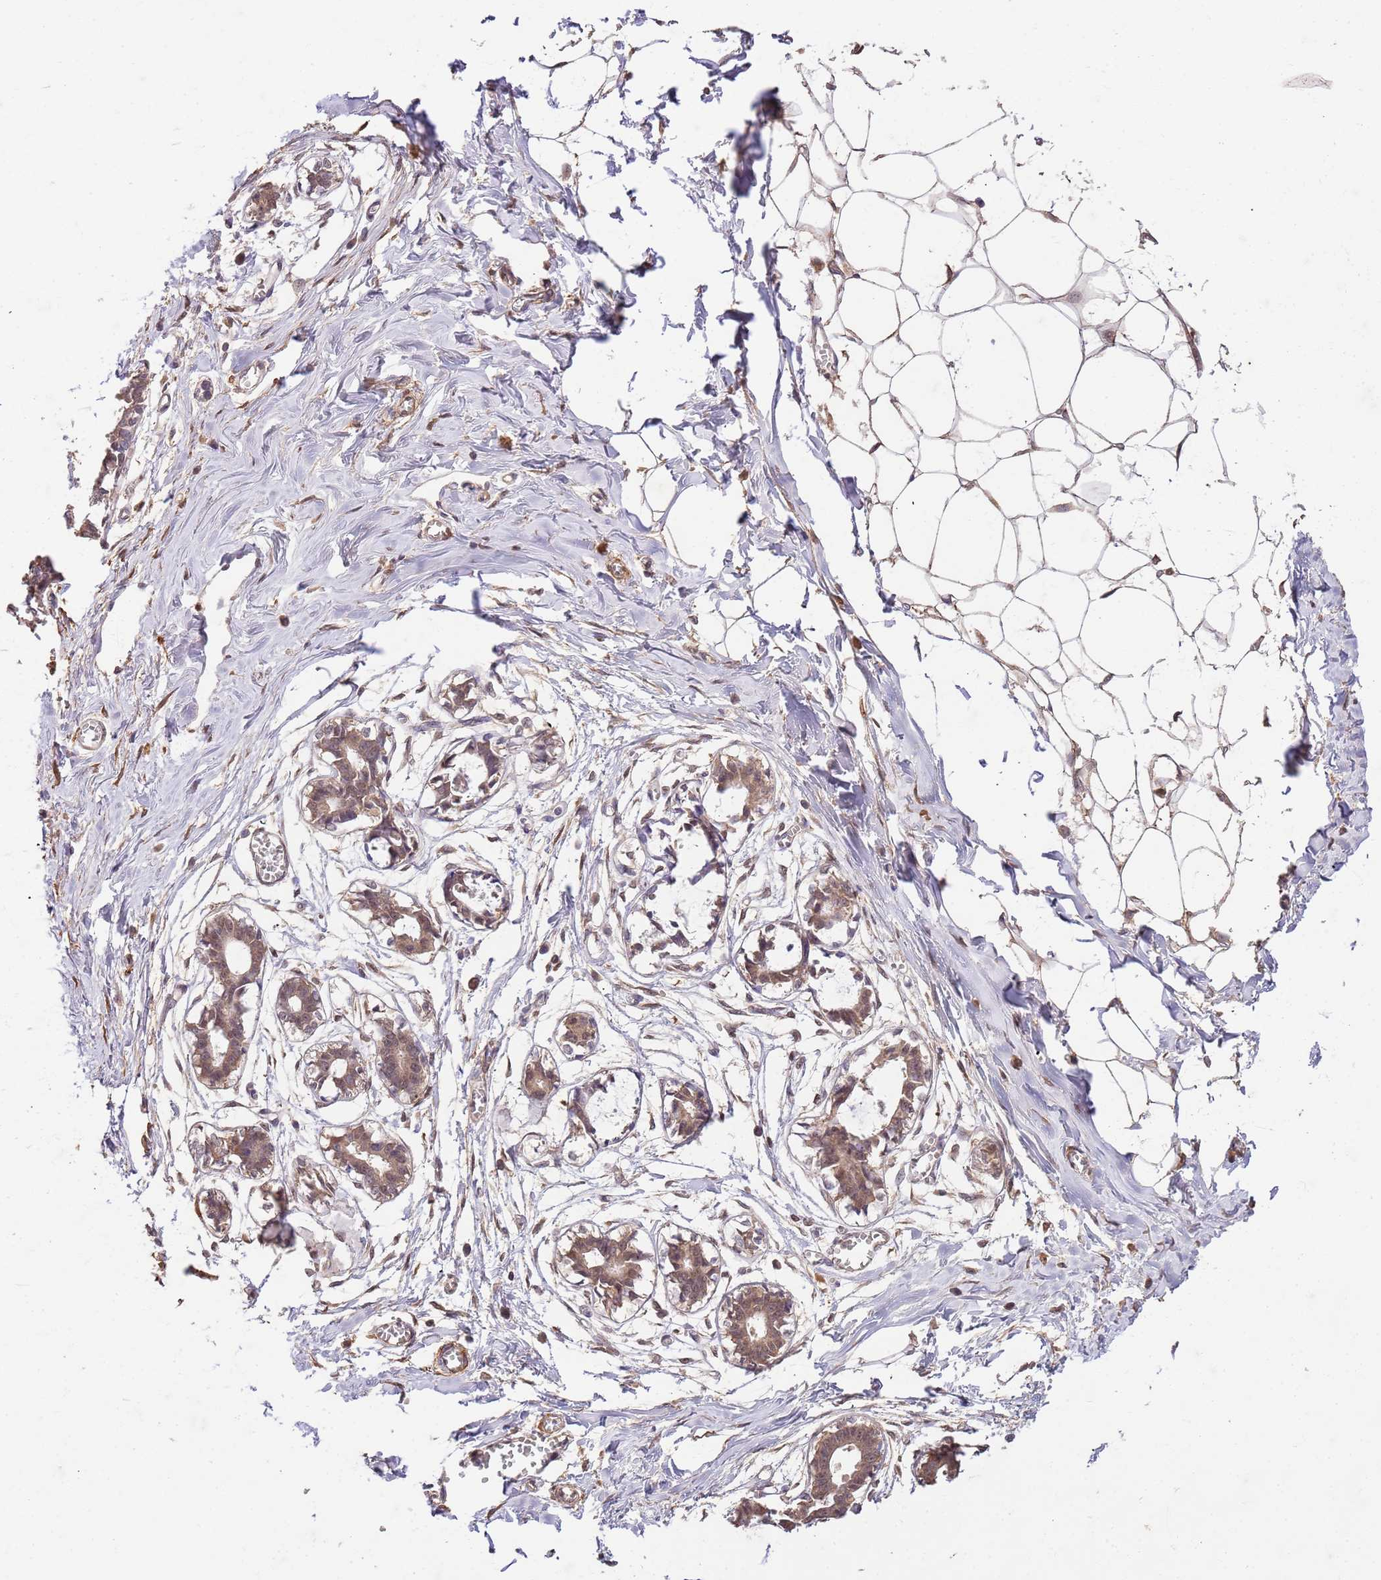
{"staining": {"intensity": "moderate", "quantity": ">75%", "location": "cytoplasmic/membranous,nuclear"}, "tissue": "breast", "cell_type": "Adipocytes", "image_type": "normal", "snomed": [{"axis": "morphology", "description": "Normal tissue, NOS"}, {"axis": "topography", "description": "Breast"}], "caption": "Immunohistochemistry (IHC) (DAB (3,3'-diaminobenzidine)) staining of unremarkable breast demonstrates moderate cytoplasmic/membranous,nuclear protein expression in approximately >75% of adipocytes.", "gene": "UBE3A", "patient": {"sex": "female", "age": 27}}